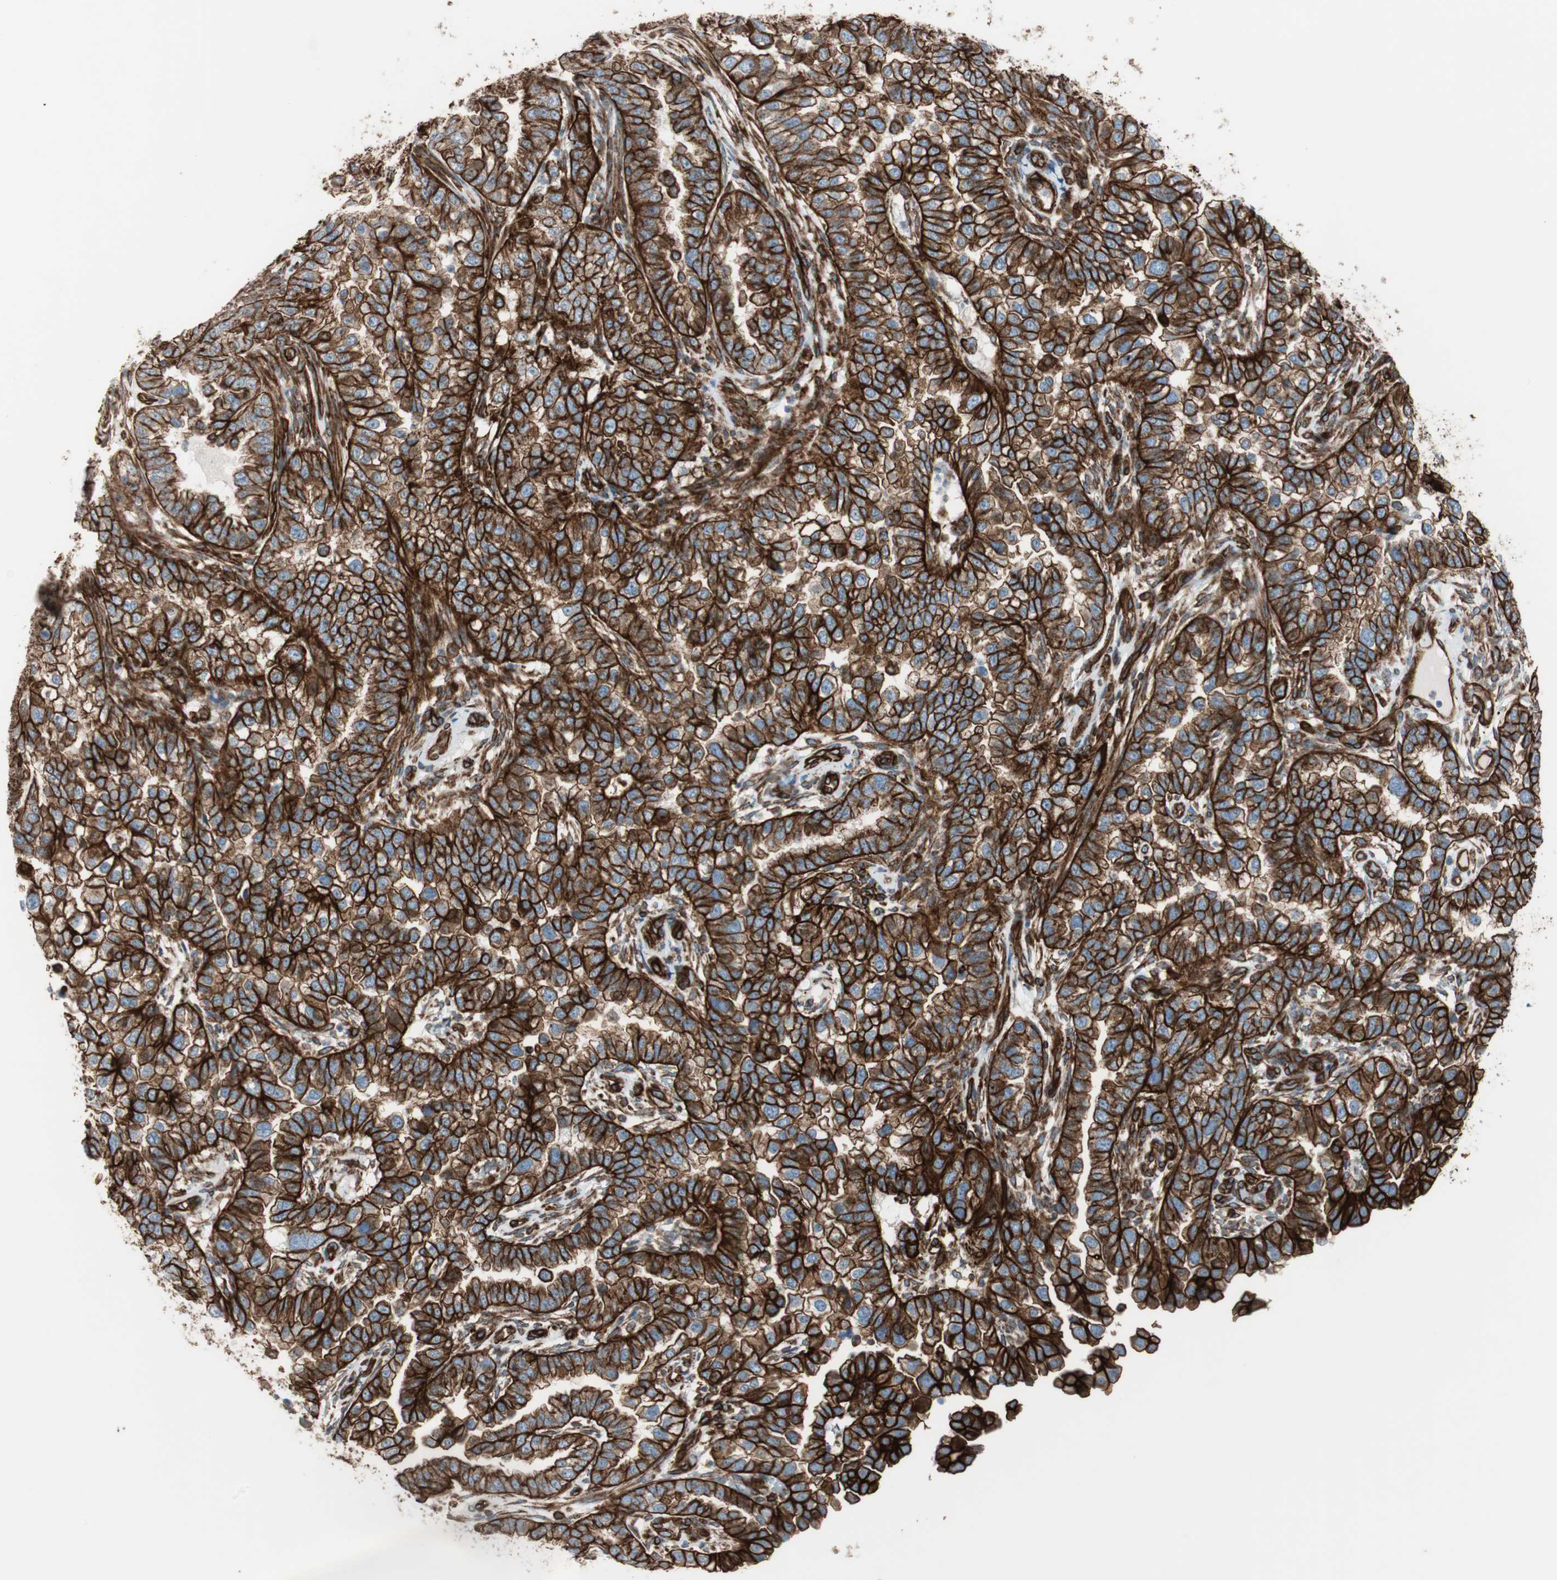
{"staining": {"intensity": "strong", "quantity": ">75%", "location": "cytoplasmic/membranous"}, "tissue": "endometrial cancer", "cell_type": "Tumor cells", "image_type": "cancer", "snomed": [{"axis": "morphology", "description": "Adenocarcinoma, NOS"}, {"axis": "topography", "description": "Endometrium"}], "caption": "Protein expression analysis of human endometrial adenocarcinoma reveals strong cytoplasmic/membranous expression in about >75% of tumor cells.", "gene": "TCTA", "patient": {"sex": "female", "age": 85}}